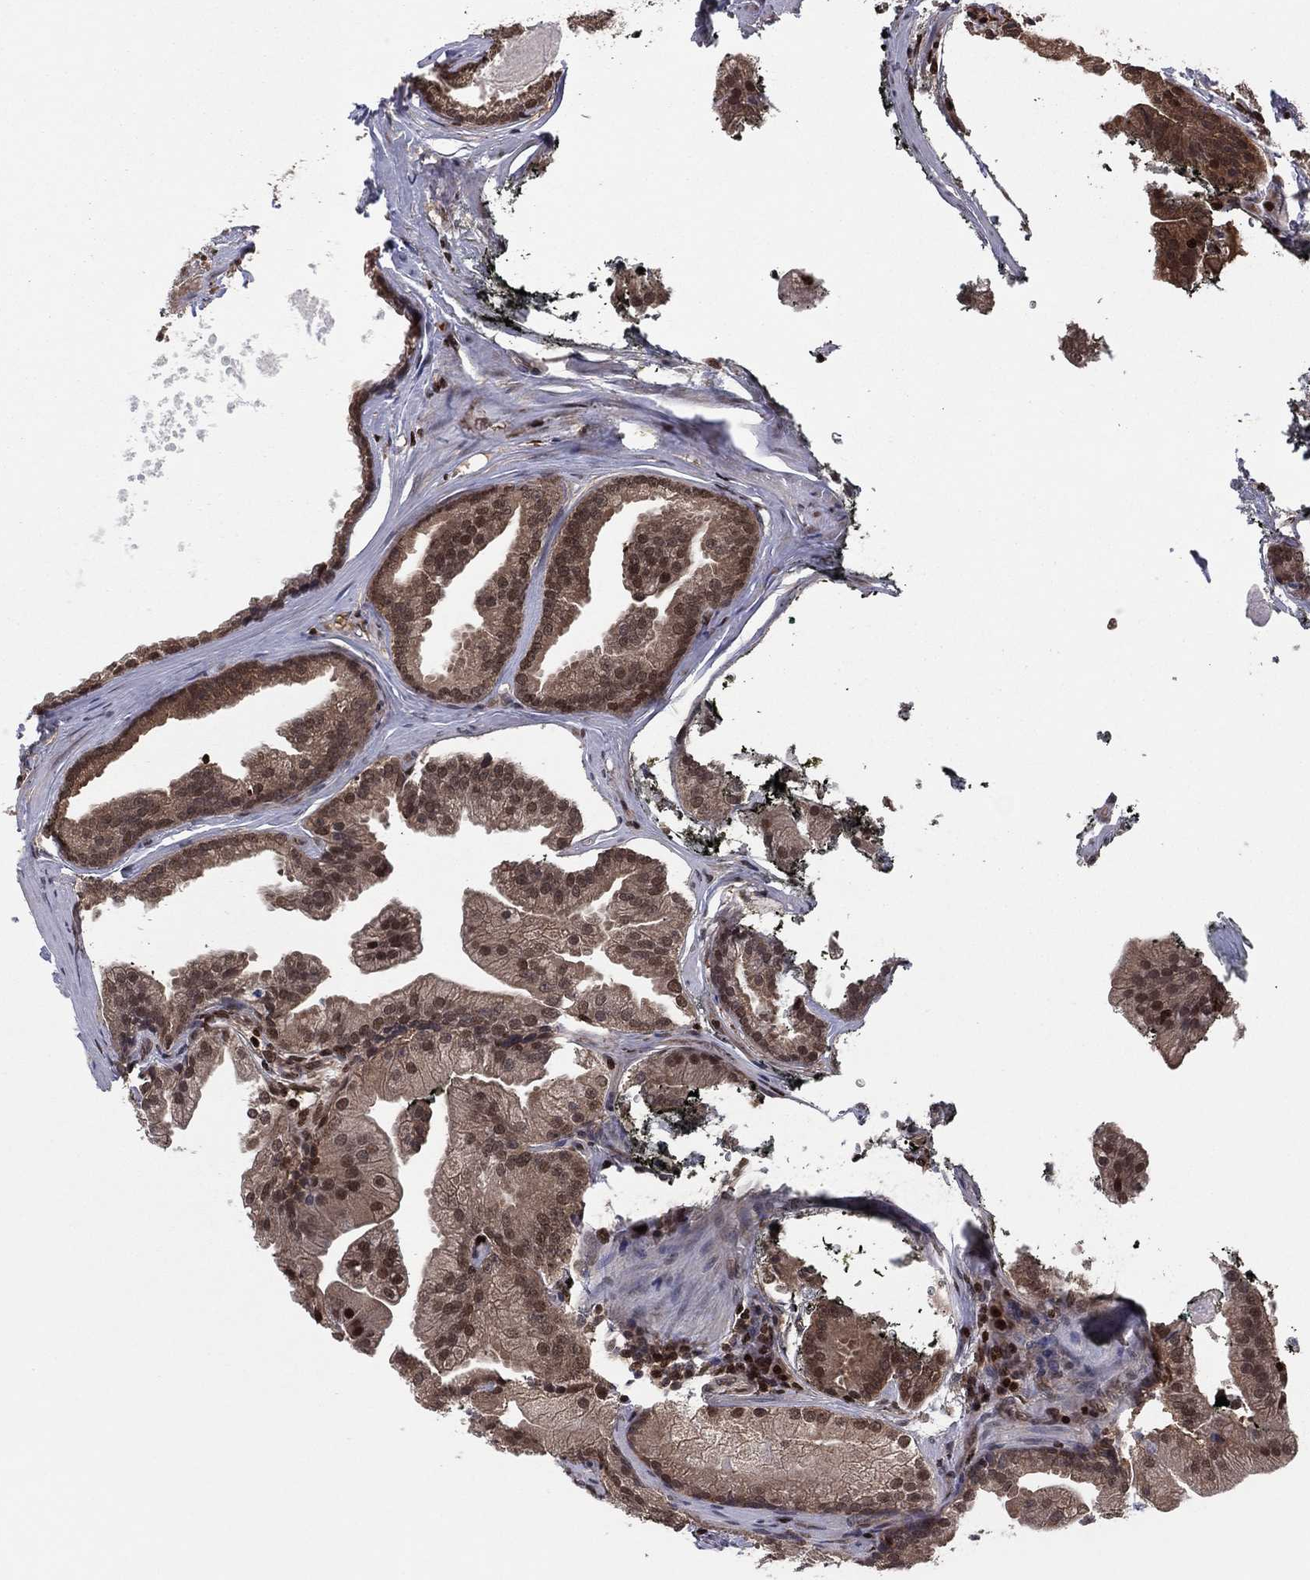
{"staining": {"intensity": "moderate", "quantity": ">75%", "location": "cytoplasmic/membranous"}, "tissue": "prostate cancer", "cell_type": "Tumor cells", "image_type": "cancer", "snomed": [{"axis": "morphology", "description": "Adenocarcinoma, NOS"}, {"axis": "morphology", "description": "Adenocarcinoma, High grade"}, {"axis": "topography", "description": "Prostate"}], "caption": "Protein expression analysis of prostate cancer (adenocarcinoma (high-grade)) shows moderate cytoplasmic/membranous expression in approximately >75% of tumor cells.", "gene": "PSMA1", "patient": {"sex": "male", "age": 64}}